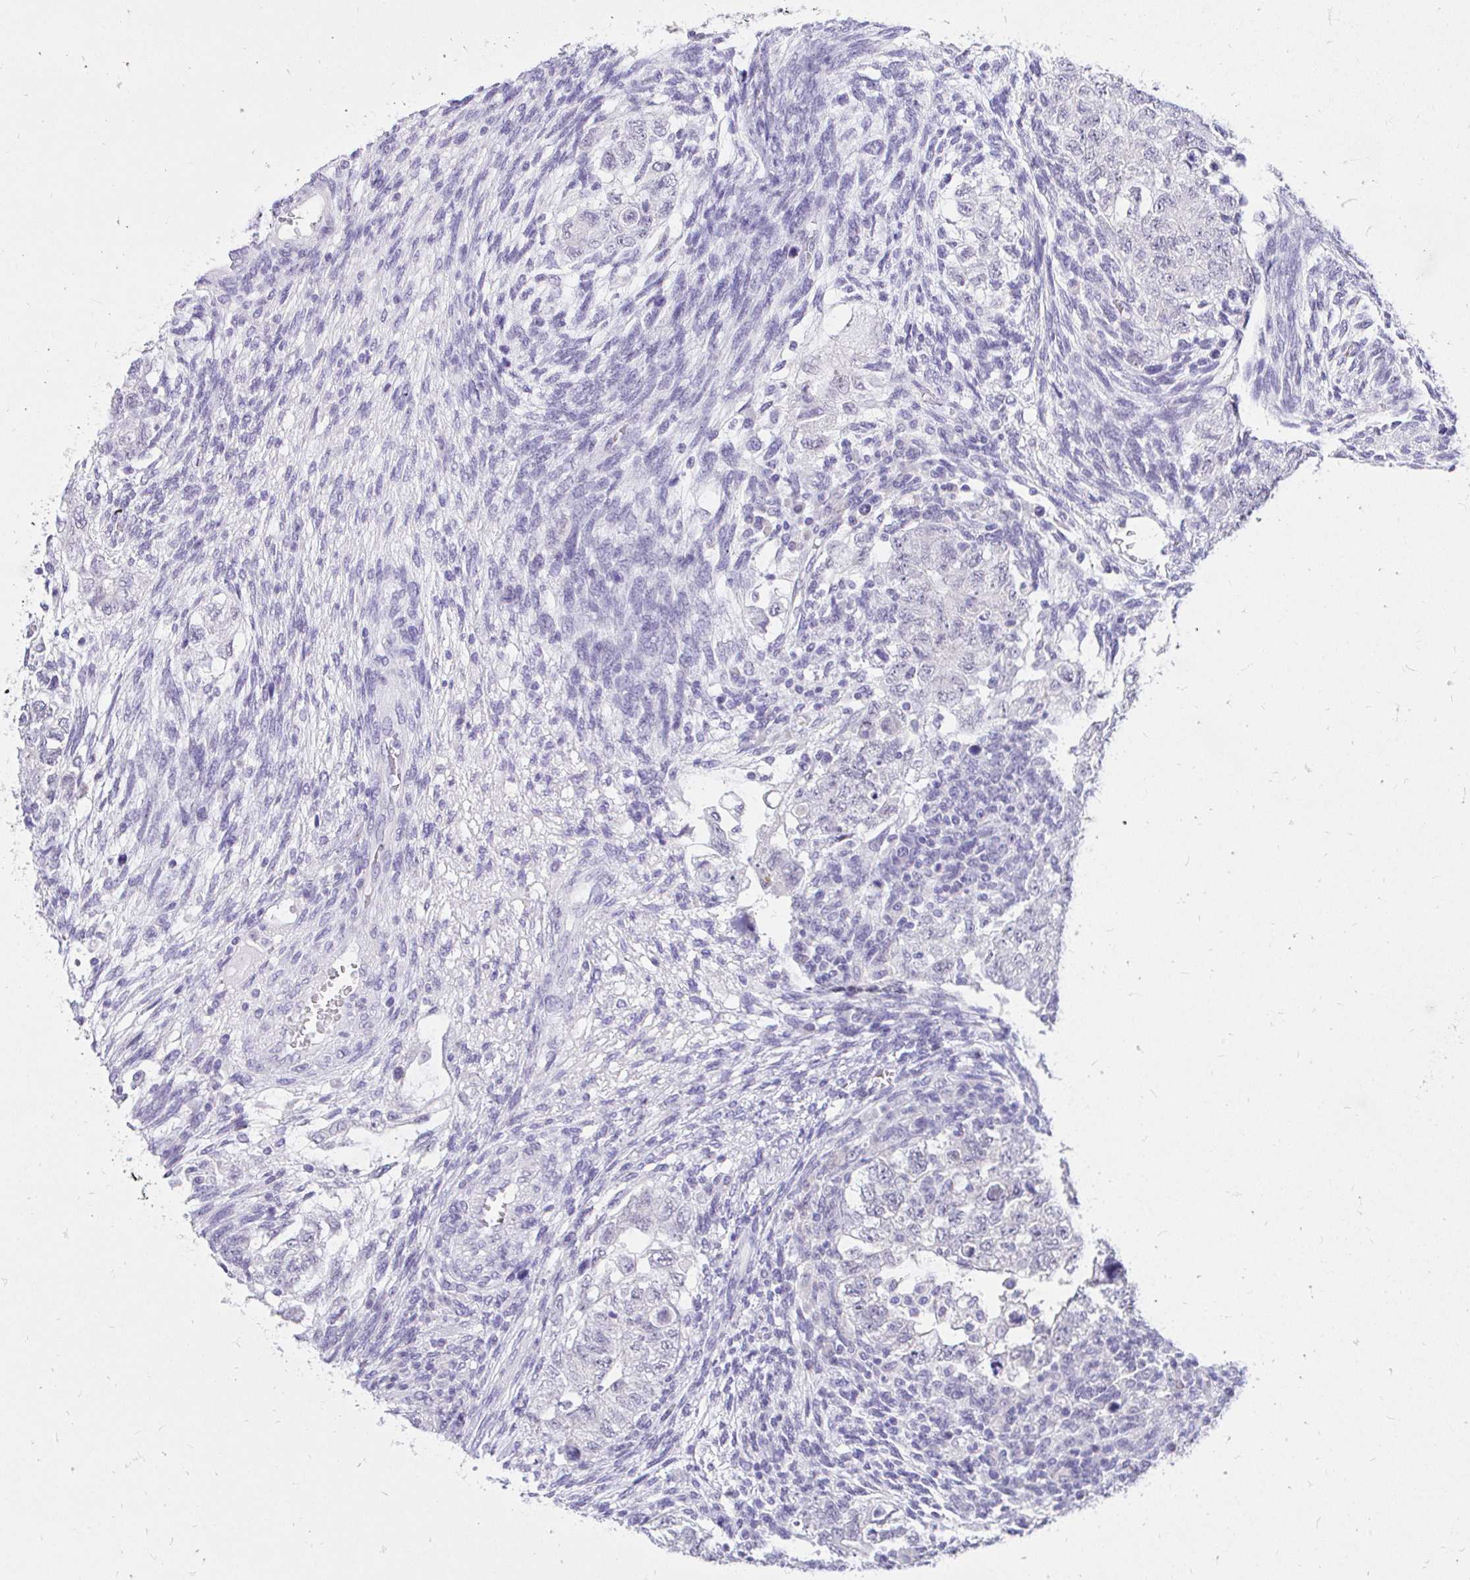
{"staining": {"intensity": "negative", "quantity": "none", "location": "none"}, "tissue": "testis cancer", "cell_type": "Tumor cells", "image_type": "cancer", "snomed": [{"axis": "morphology", "description": "Normal tissue, NOS"}, {"axis": "morphology", "description": "Carcinoma, Embryonal, NOS"}, {"axis": "topography", "description": "Testis"}], "caption": "Tumor cells show no significant protein staining in testis embryonal carcinoma.", "gene": "FATE1", "patient": {"sex": "male", "age": 36}}